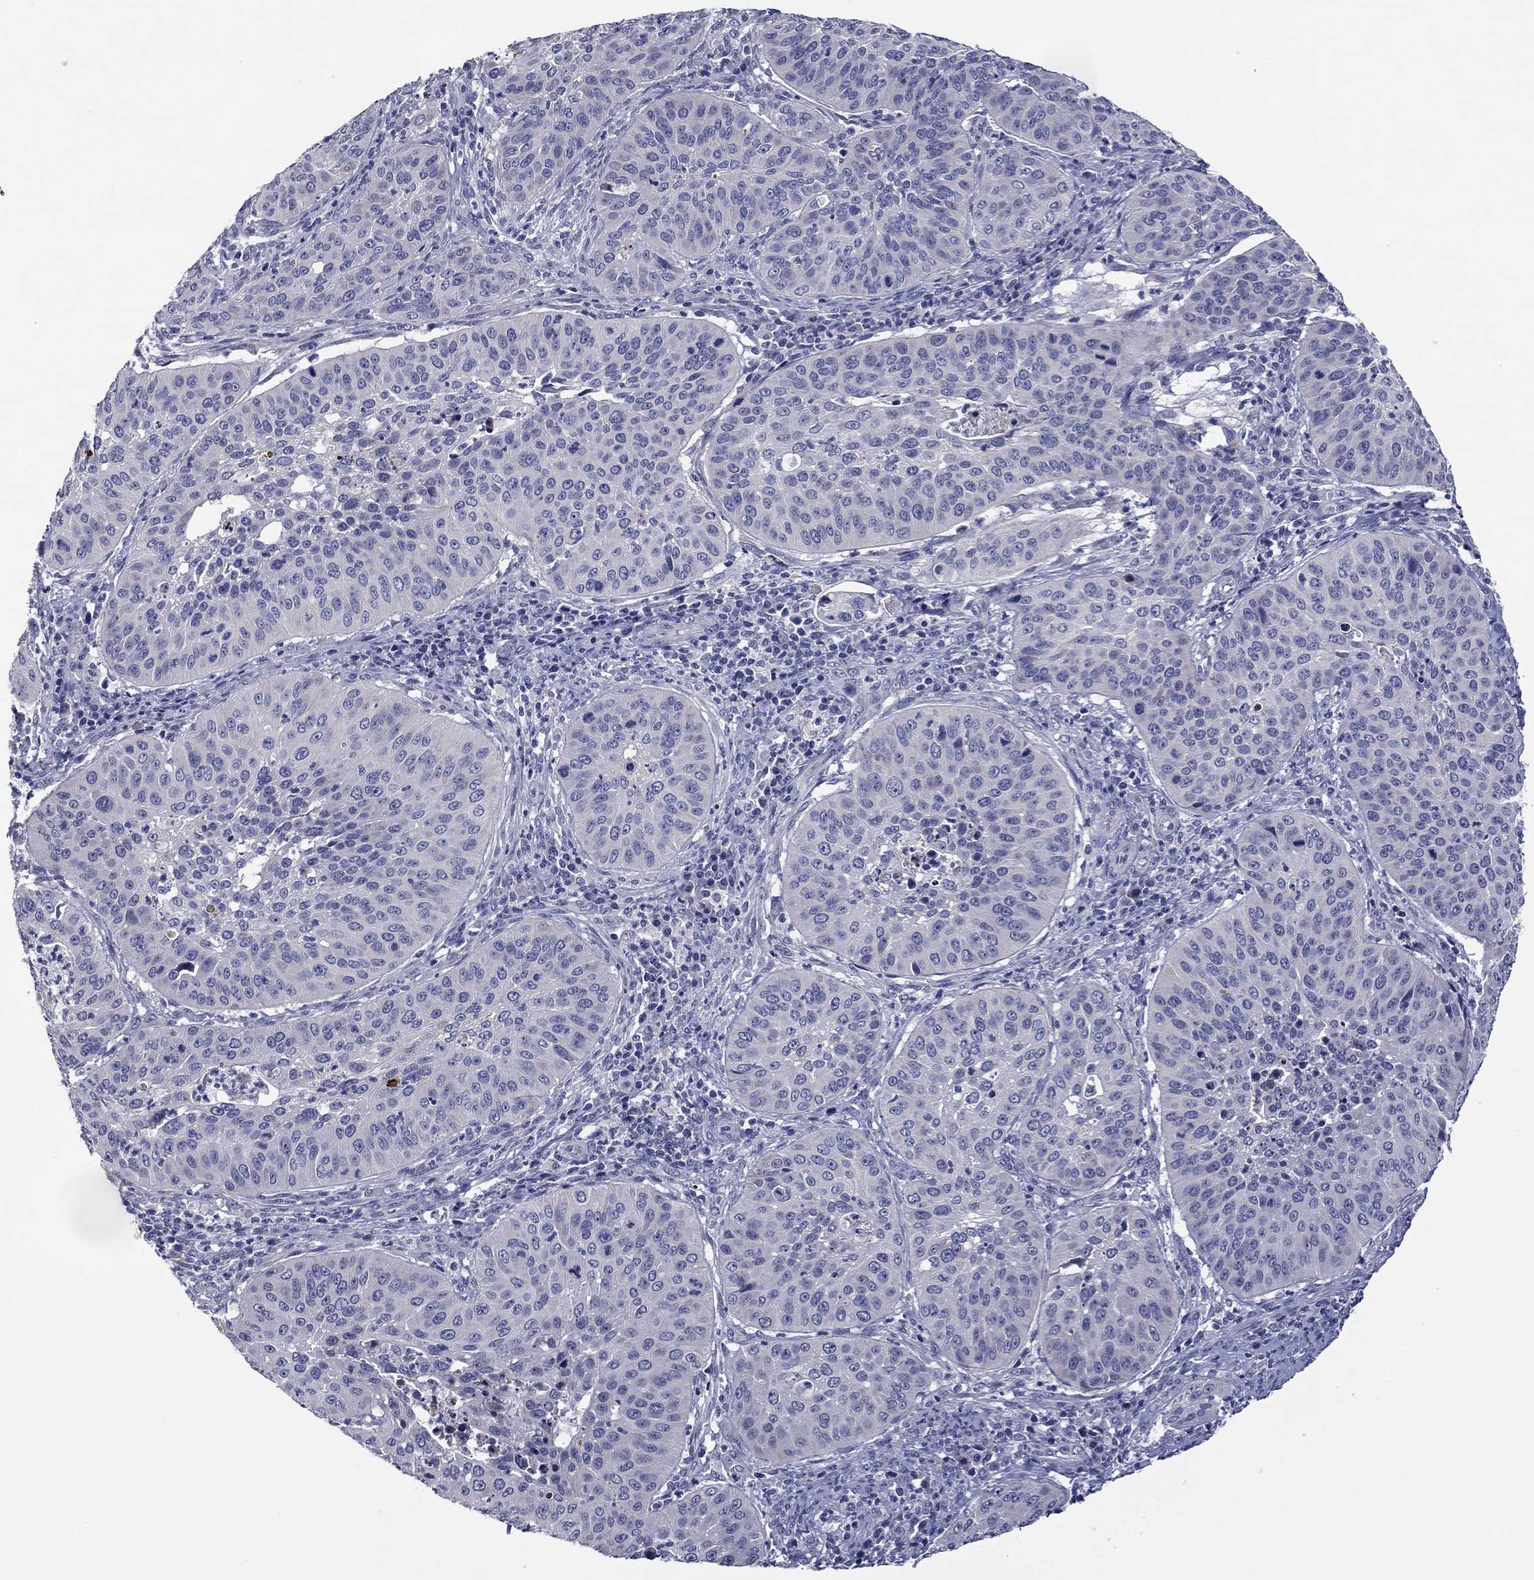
{"staining": {"intensity": "negative", "quantity": "none", "location": "none"}, "tissue": "cervical cancer", "cell_type": "Tumor cells", "image_type": "cancer", "snomed": [{"axis": "morphology", "description": "Normal tissue, NOS"}, {"axis": "morphology", "description": "Squamous cell carcinoma, NOS"}, {"axis": "topography", "description": "Cervix"}], "caption": "IHC histopathology image of human cervical cancer stained for a protein (brown), which shows no expression in tumor cells. Brightfield microscopy of immunohistochemistry (IHC) stained with DAB (3,3'-diaminobenzidine) (brown) and hematoxylin (blue), captured at high magnification.", "gene": "SPATA7", "patient": {"sex": "female", "age": 39}}